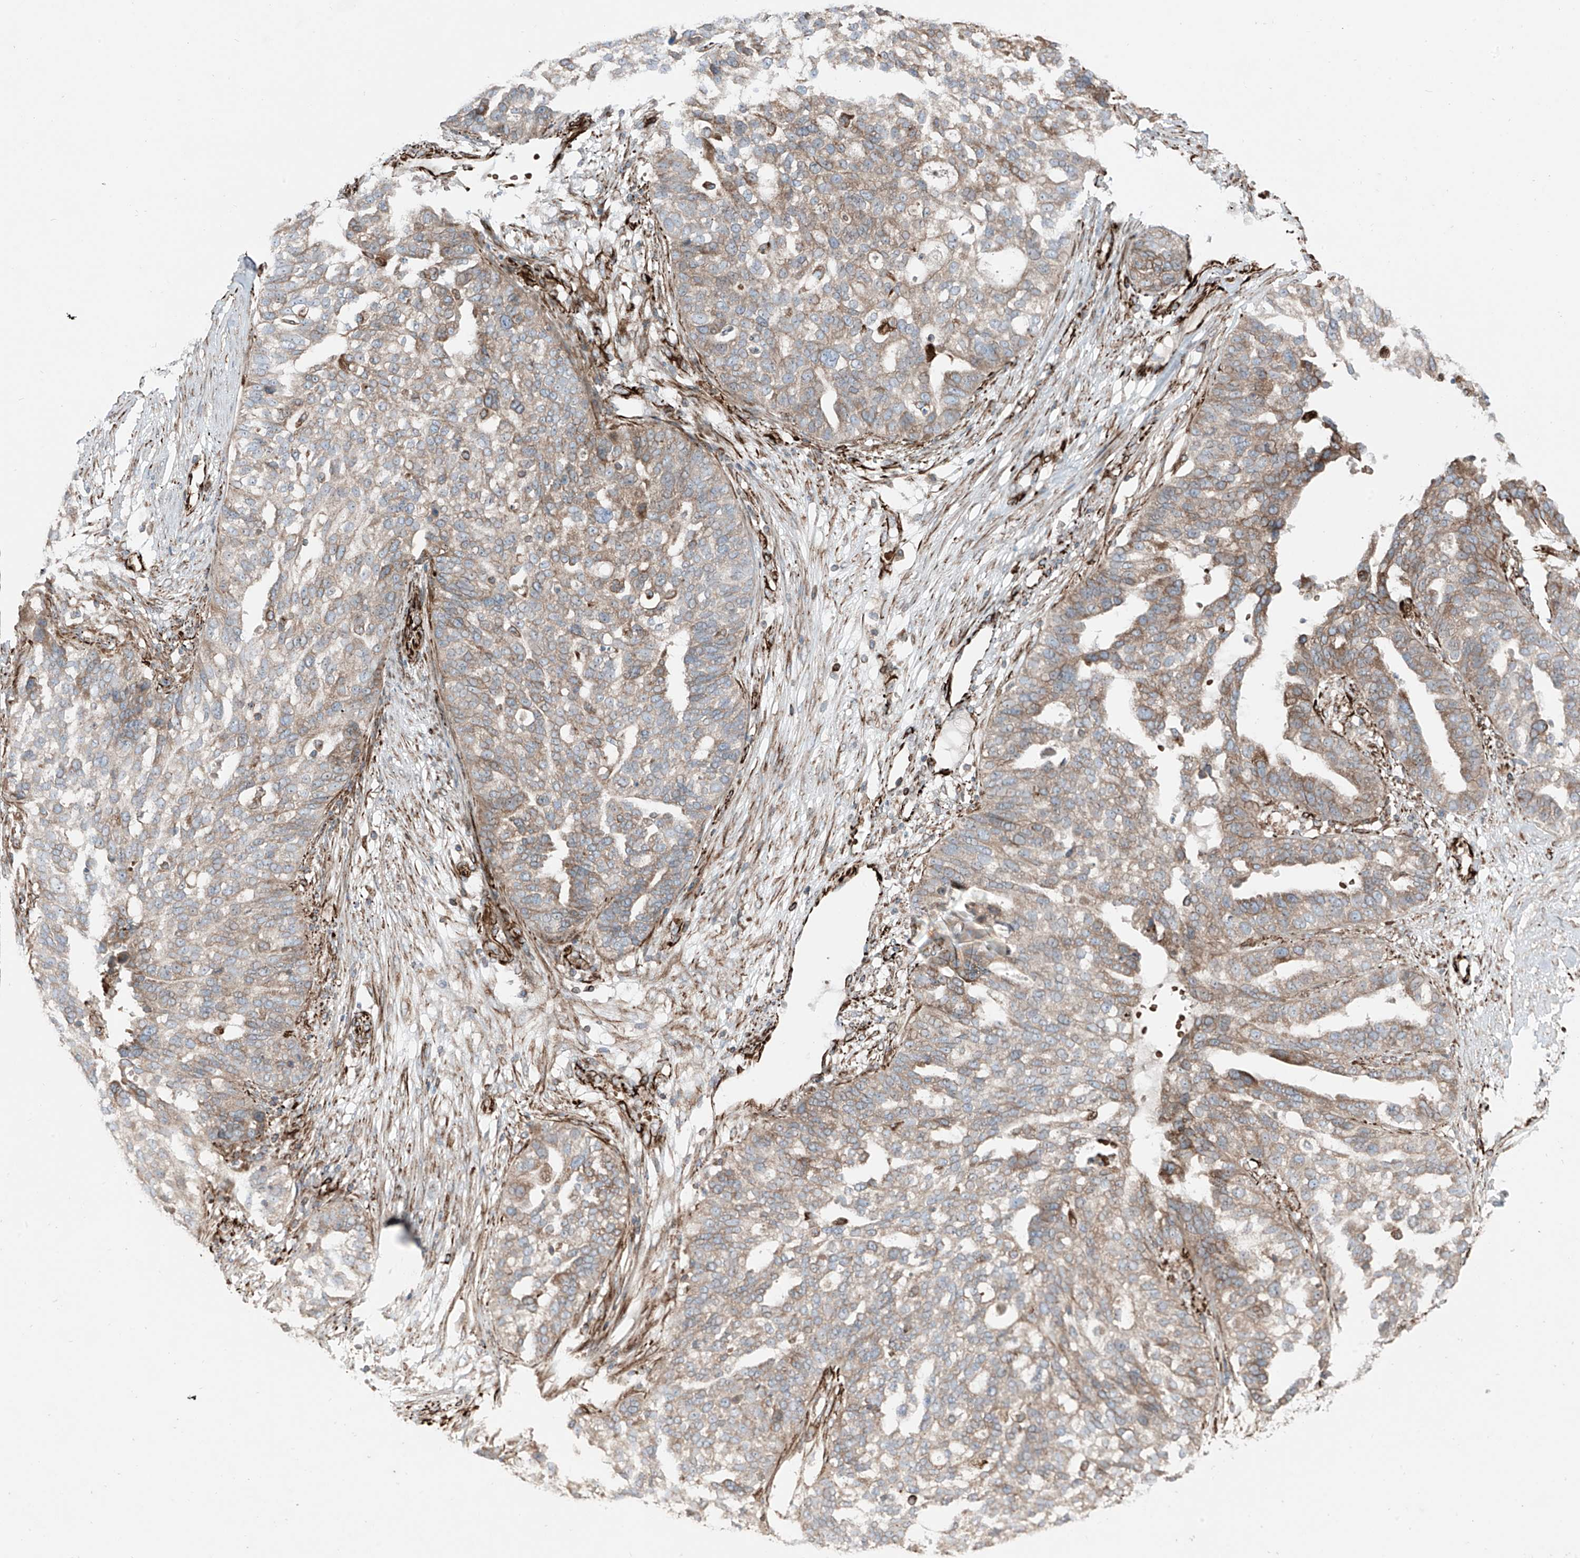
{"staining": {"intensity": "moderate", "quantity": "25%-75%", "location": "cytoplasmic/membranous"}, "tissue": "ovarian cancer", "cell_type": "Tumor cells", "image_type": "cancer", "snomed": [{"axis": "morphology", "description": "Cystadenocarcinoma, serous, NOS"}, {"axis": "topography", "description": "Ovary"}], "caption": "There is medium levels of moderate cytoplasmic/membranous positivity in tumor cells of serous cystadenocarcinoma (ovarian), as demonstrated by immunohistochemical staining (brown color).", "gene": "ERLEC1", "patient": {"sex": "female", "age": 59}}